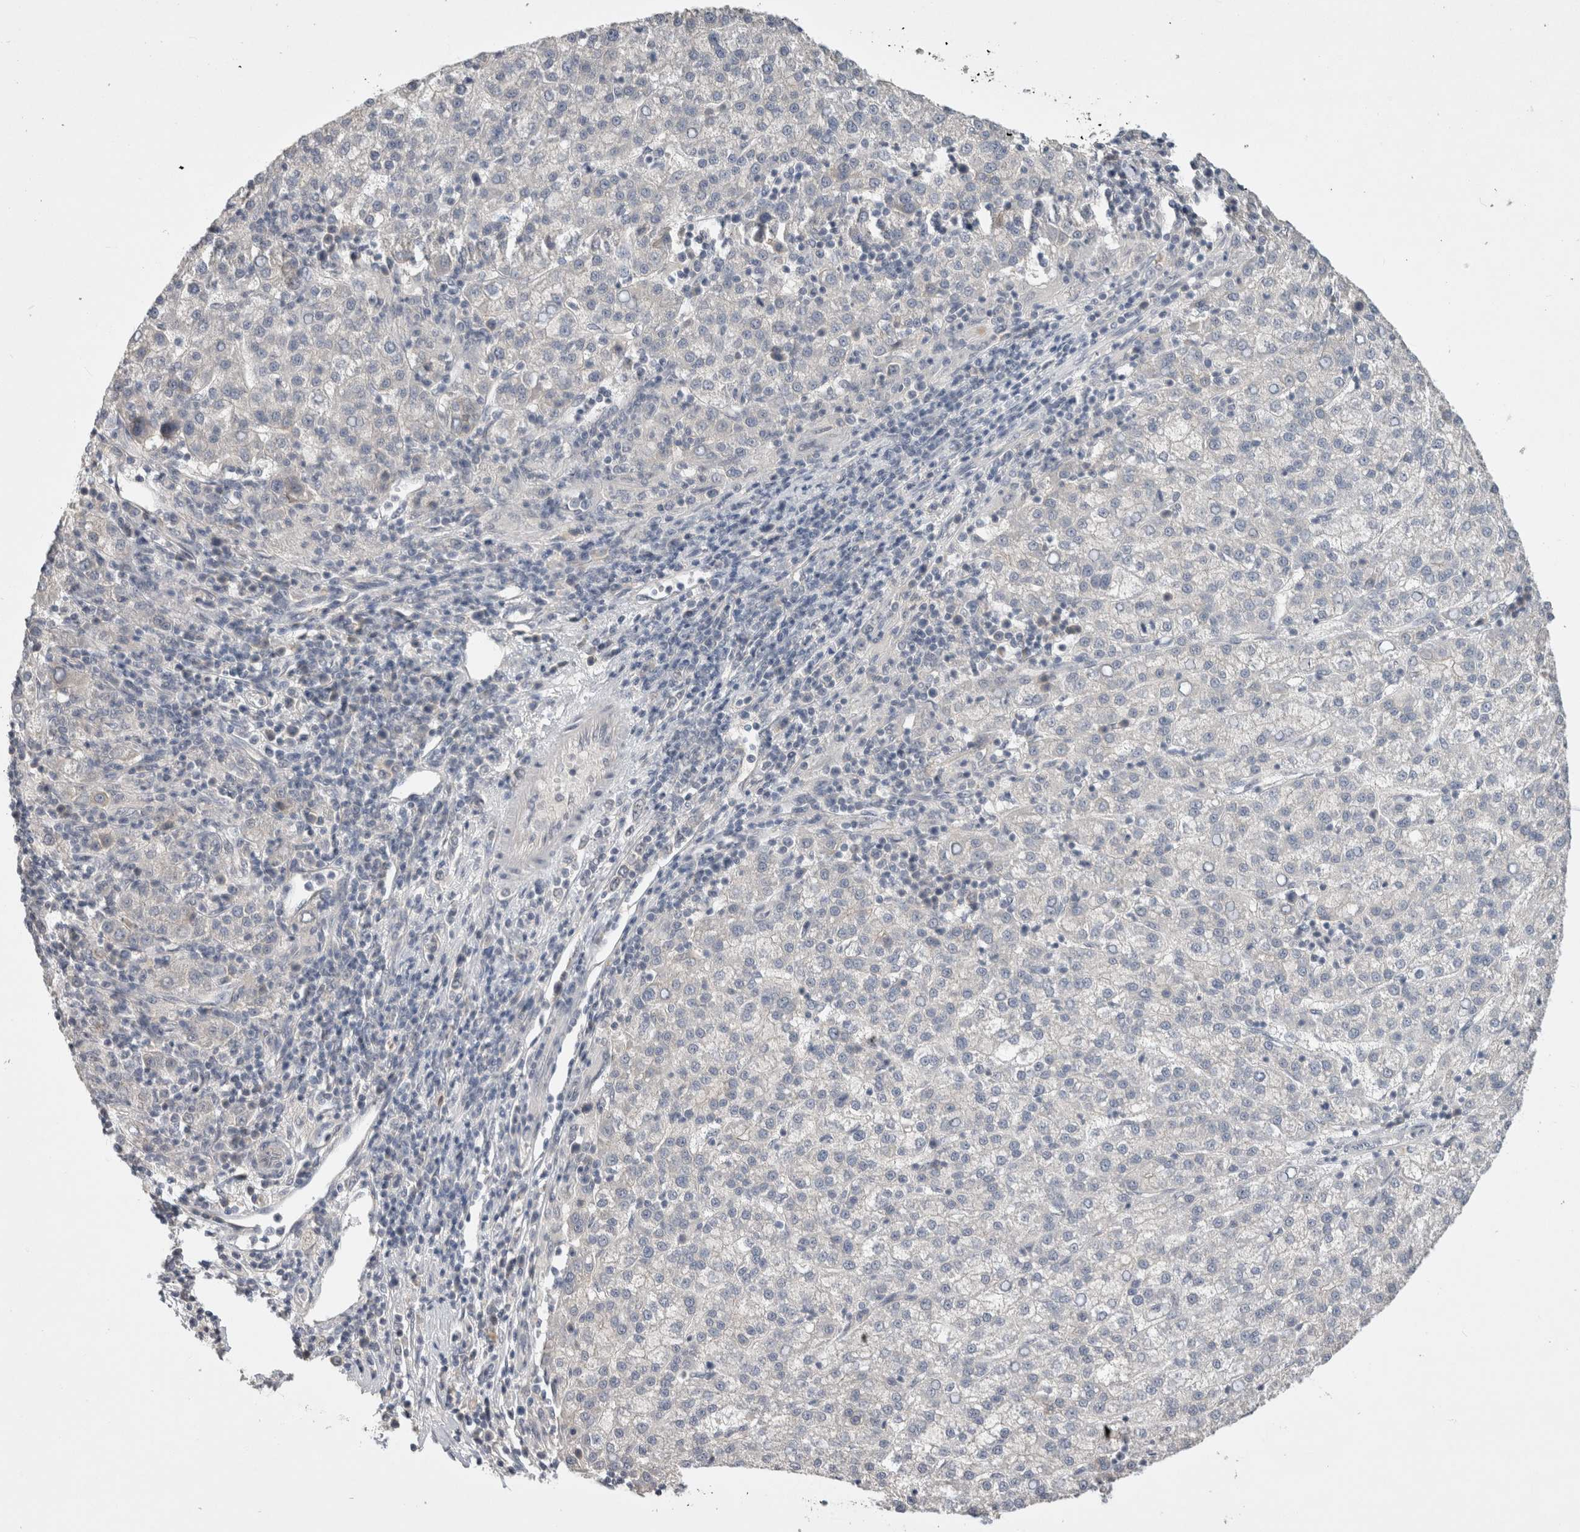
{"staining": {"intensity": "negative", "quantity": "none", "location": "none"}, "tissue": "liver cancer", "cell_type": "Tumor cells", "image_type": "cancer", "snomed": [{"axis": "morphology", "description": "Carcinoma, Hepatocellular, NOS"}, {"axis": "topography", "description": "Liver"}], "caption": "Human liver cancer stained for a protein using IHC exhibits no staining in tumor cells.", "gene": "CERS3", "patient": {"sex": "female", "age": 58}}